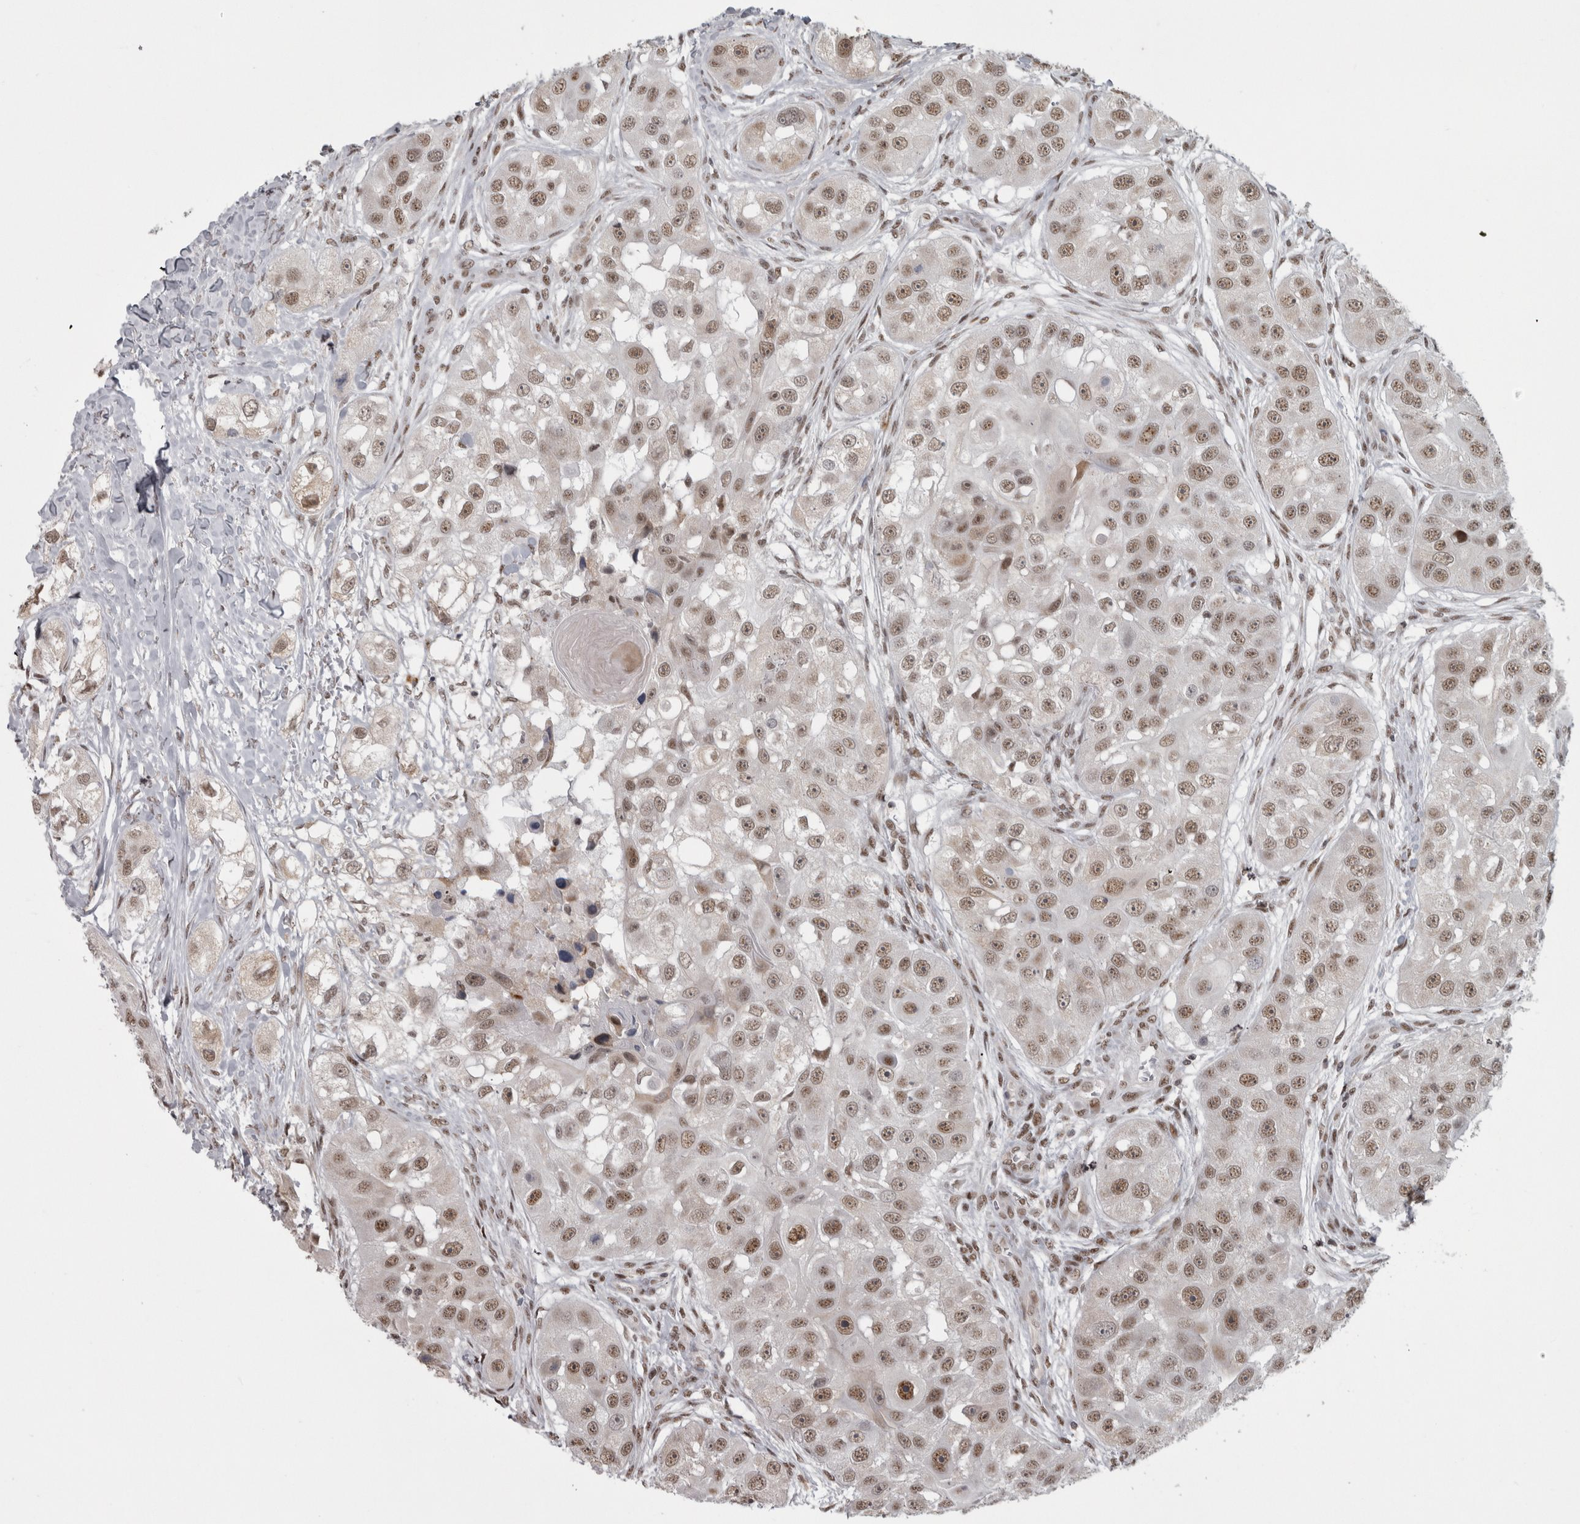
{"staining": {"intensity": "moderate", "quantity": ">75%", "location": "nuclear"}, "tissue": "head and neck cancer", "cell_type": "Tumor cells", "image_type": "cancer", "snomed": [{"axis": "morphology", "description": "Normal tissue, NOS"}, {"axis": "morphology", "description": "Squamous cell carcinoma, NOS"}, {"axis": "topography", "description": "Skeletal muscle"}, {"axis": "topography", "description": "Head-Neck"}], "caption": "Protein staining reveals moderate nuclear staining in about >75% of tumor cells in head and neck cancer (squamous cell carcinoma). (DAB (3,3'-diaminobenzidine) IHC with brightfield microscopy, high magnification).", "gene": "MICU3", "patient": {"sex": "male", "age": 51}}